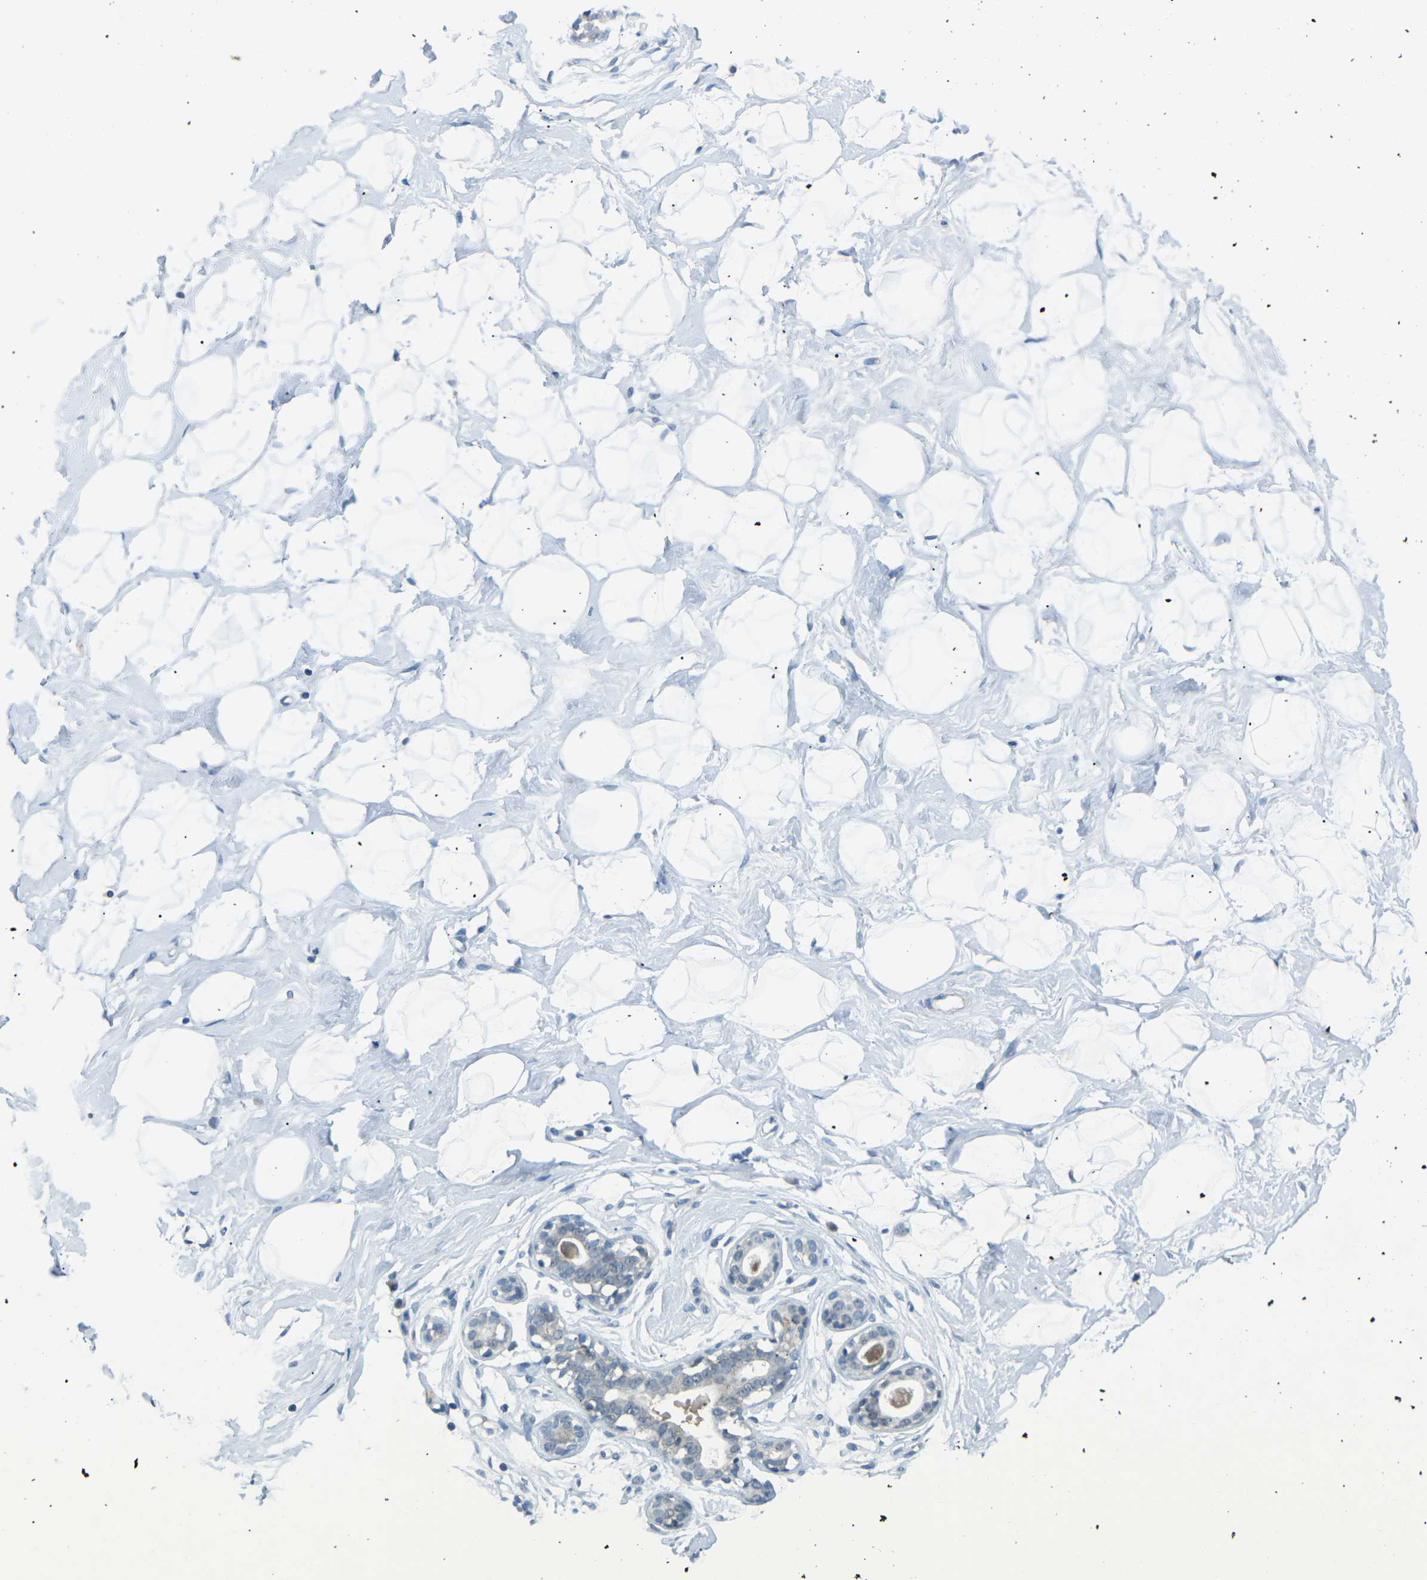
{"staining": {"intensity": "negative", "quantity": "none", "location": "none"}, "tissue": "breast", "cell_type": "Adipocytes", "image_type": "normal", "snomed": [{"axis": "morphology", "description": "Normal tissue, NOS"}, {"axis": "topography", "description": "Breast"}], "caption": "The photomicrograph shows no significant positivity in adipocytes of breast.", "gene": "PRKCA", "patient": {"sex": "female", "age": 23}}